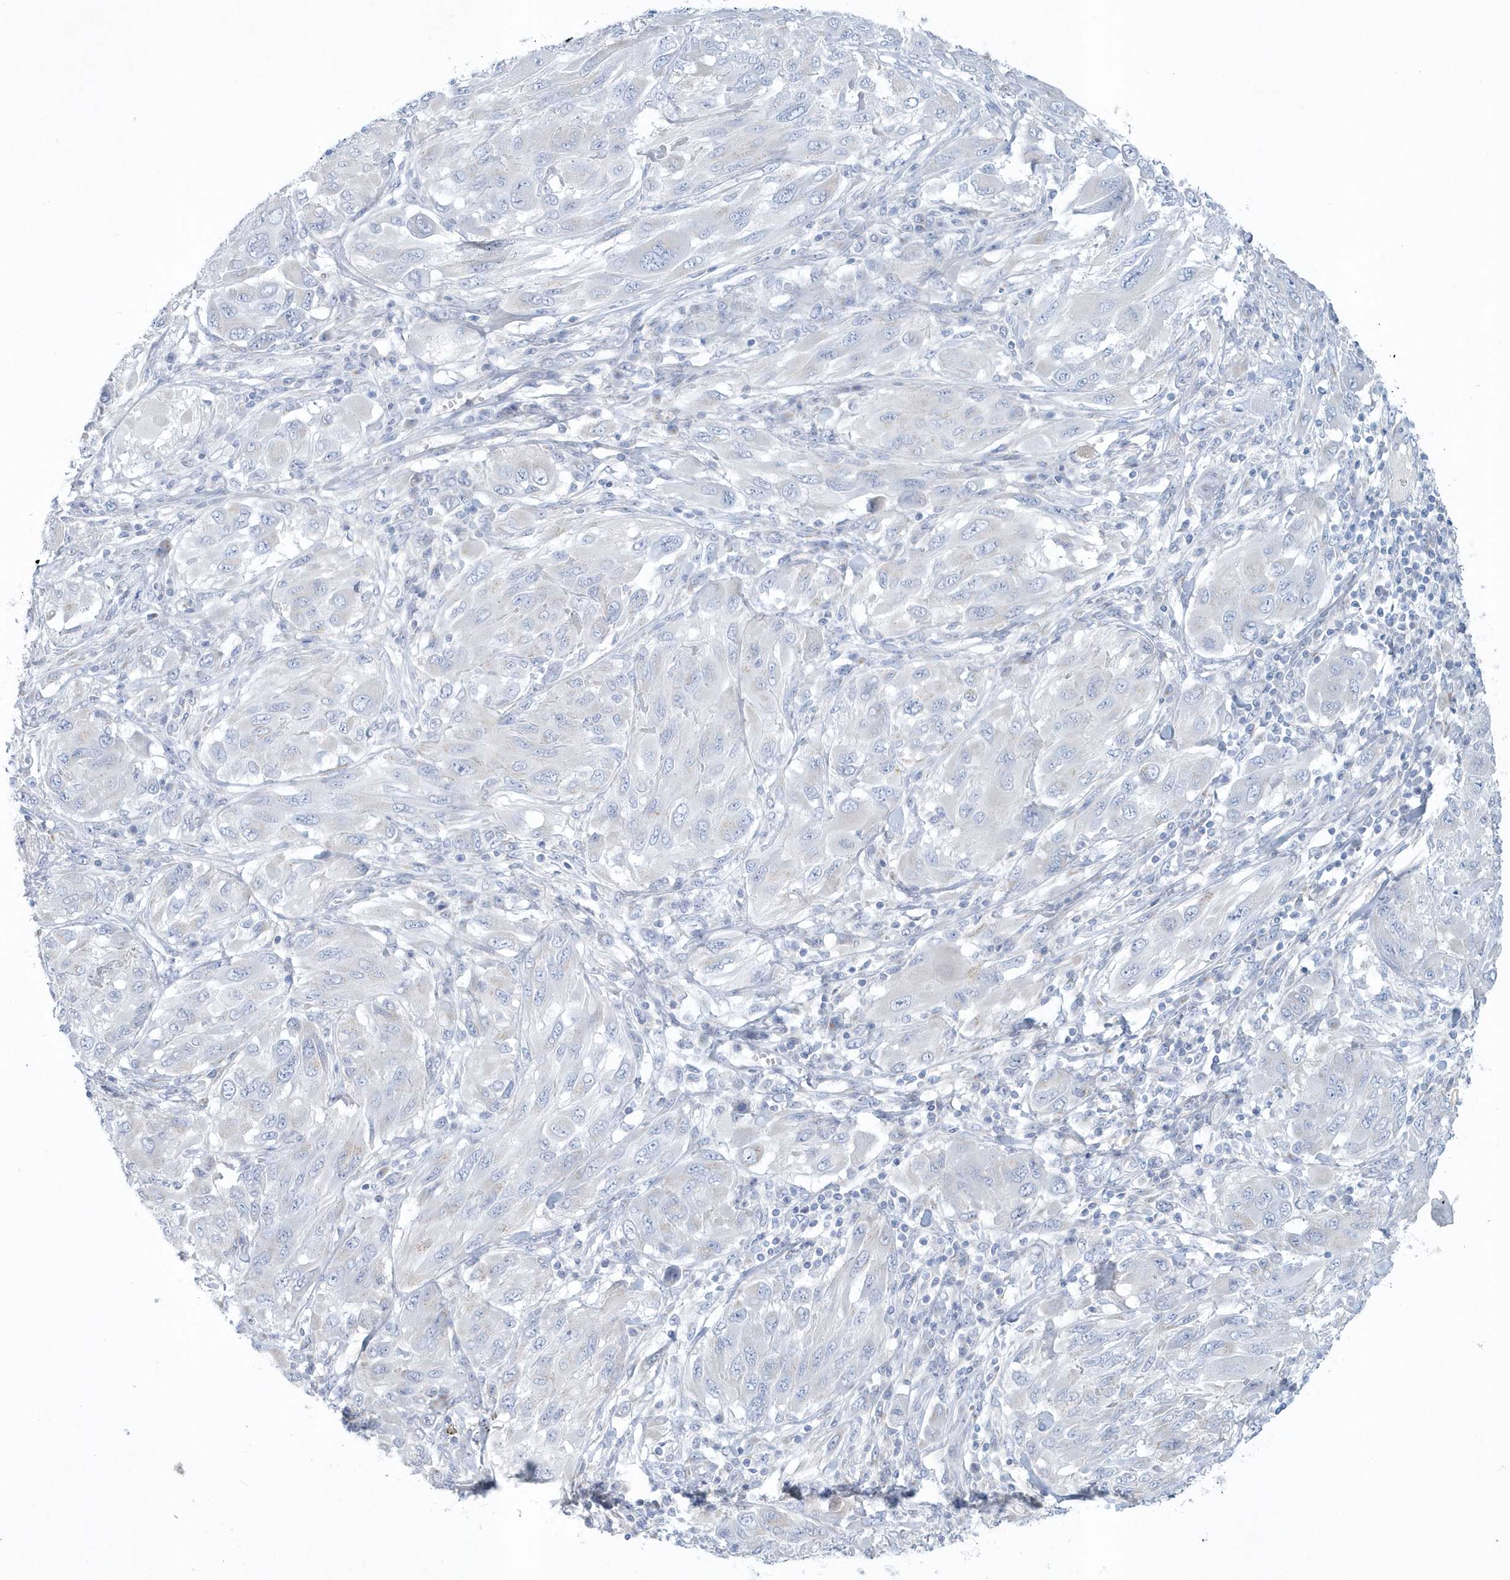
{"staining": {"intensity": "negative", "quantity": "none", "location": "none"}, "tissue": "melanoma", "cell_type": "Tumor cells", "image_type": "cancer", "snomed": [{"axis": "morphology", "description": "Malignant melanoma, NOS"}, {"axis": "topography", "description": "Skin"}], "caption": "Immunohistochemistry (IHC) micrograph of neoplastic tissue: malignant melanoma stained with DAB shows no significant protein positivity in tumor cells.", "gene": "SPATA18", "patient": {"sex": "female", "age": 91}}